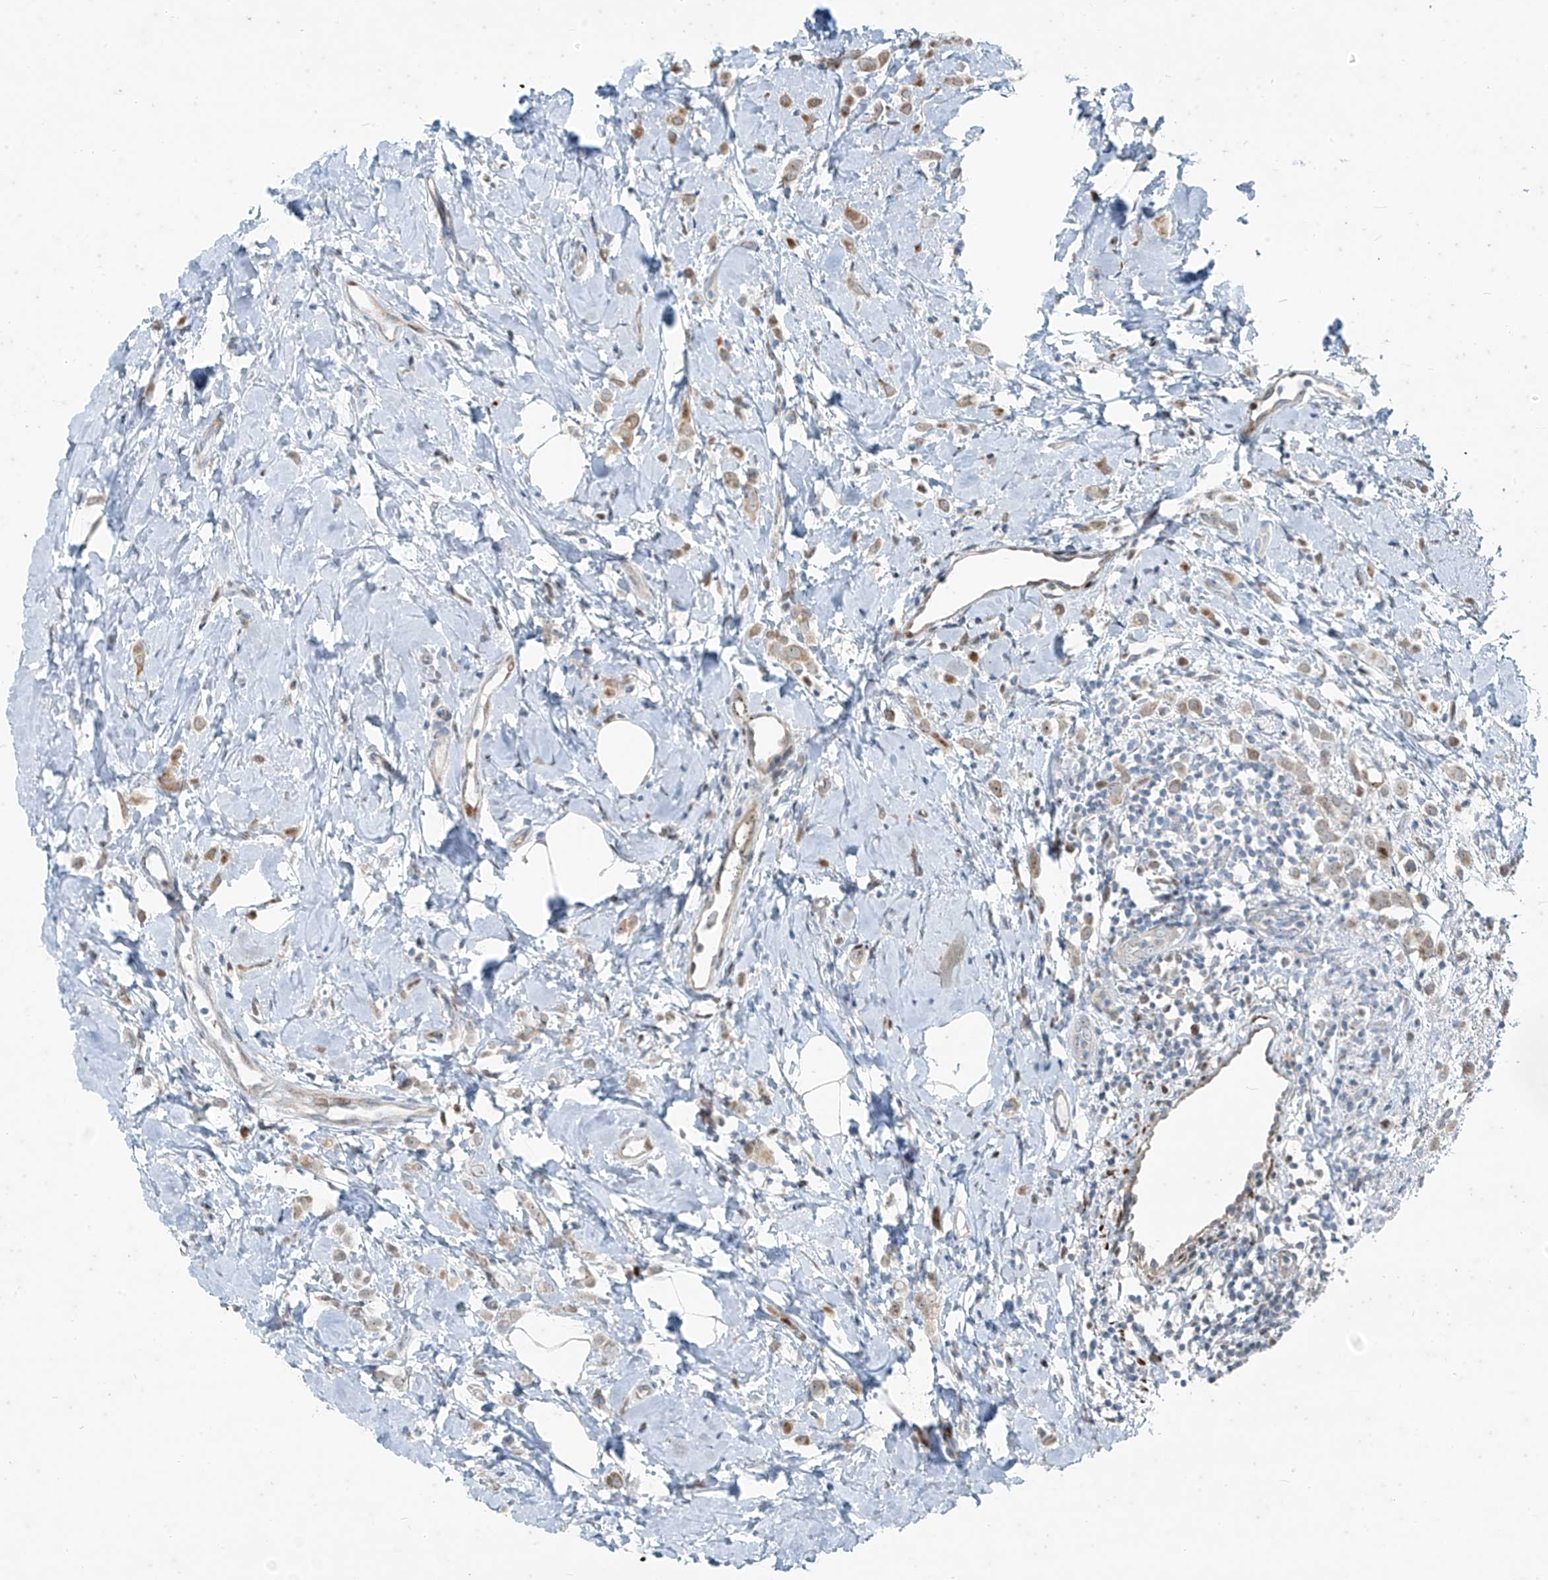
{"staining": {"intensity": "weak", "quantity": "25%-75%", "location": "cytoplasmic/membranous"}, "tissue": "breast cancer", "cell_type": "Tumor cells", "image_type": "cancer", "snomed": [{"axis": "morphology", "description": "Lobular carcinoma"}, {"axis": "topography", "description": "Breast"}], "caption": "Protein expression analysis of human breast cancer (lobular carcinoma) reveals weak cytoplasmic/membranous positivity in about 25%-75% of tumor cells.", "gene": "PPCS", "patient": {"sex": "female", "age": 47}}